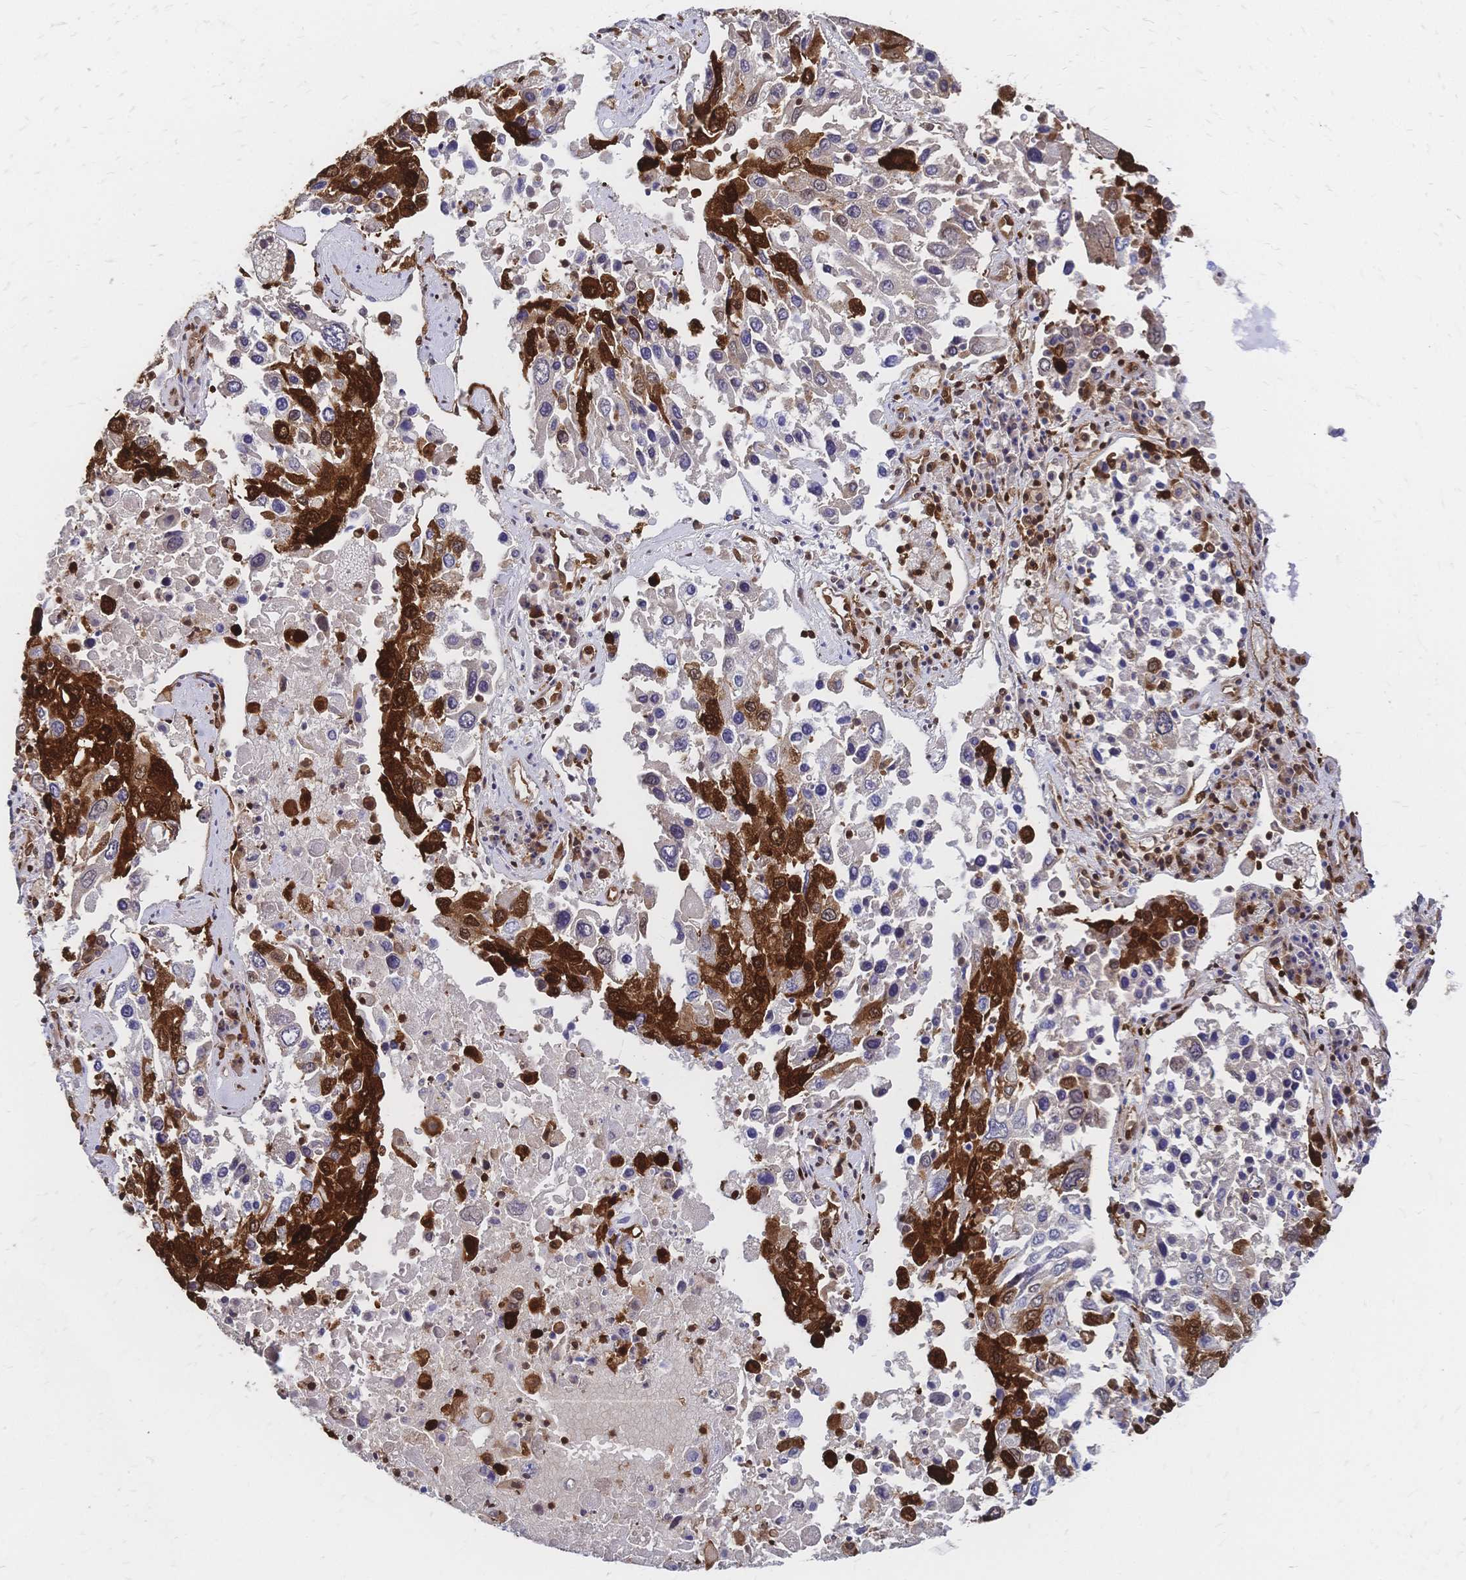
{"staining": {"intensity": "strong", "quantity": "25%-75%", "location": "cytoplasmic/membranous,nuclear"}, "tissue": "lung cancer", "cell_type": "Tumor cells", "image_type": "cancer", "snomed": [{"axis": "morphology", "description": "Squamous cell carcinoma, NOS"}, {"axis": "topography", "description": "Lung"}], "caption": "Approximately 25%-75% of tumor cells in human lung cancer show strong cytoplasmic/membranous and nuclear protein positivity as visualized by brown immunohistochemical staining.", "gene": "HDGF", "patient": {"sex": "male", "age": 65}}